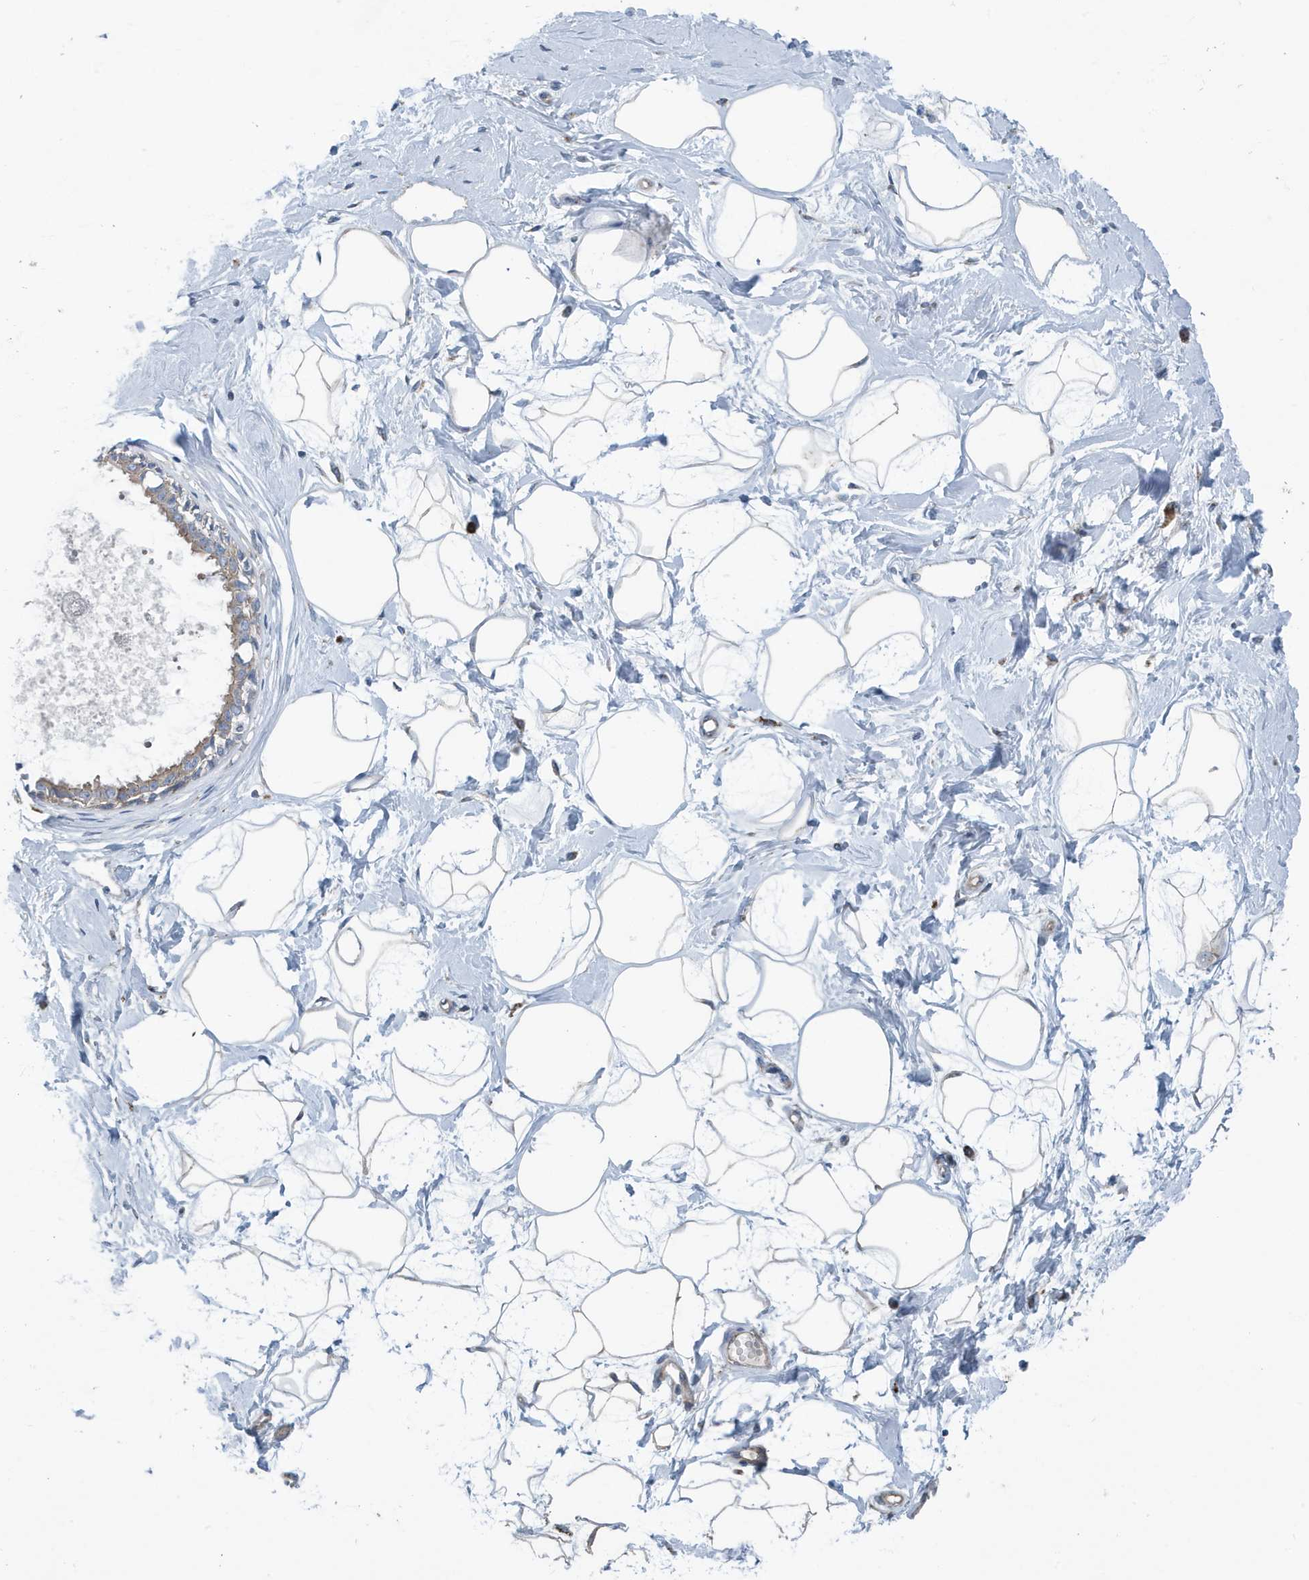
{"staining": {"intensity": "negative", "quantity": "none", "location": "none"}, "tissue": "breast", "cell_type": "Adipocytes", "image_type": "normal", "snomed": [{"axis": "morphology", "description": "Normal tissue, NOS"}, {"axis": "topography", "description": "Breast"}], "caption": "IHC micrograph of normal breast: breast stained with DAB shows no significant protein positivity in adipocytes.", "gene": "PPM1M", "patient": {"sex": "female", "age": 45}}